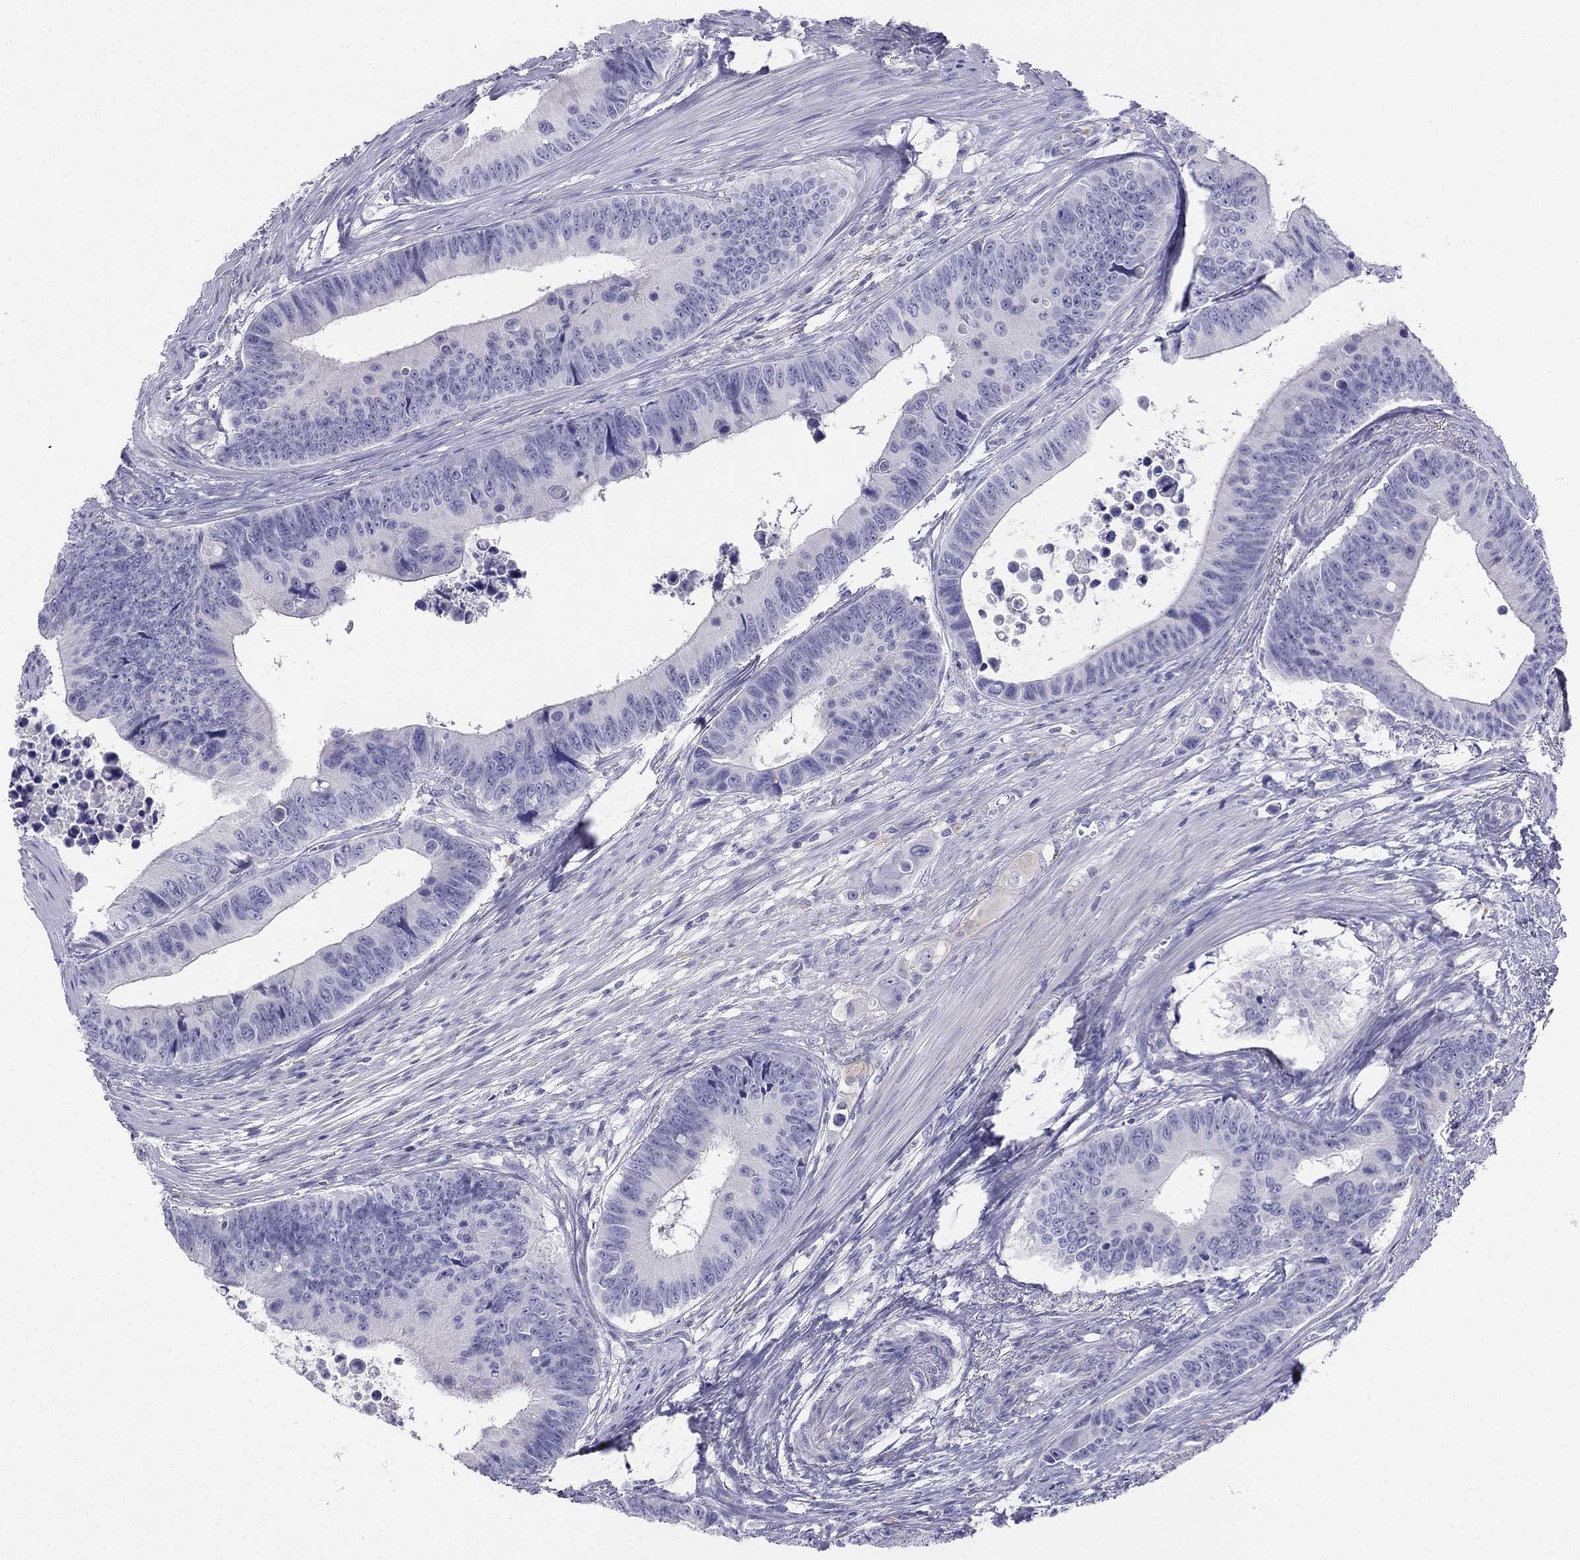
{"staining": {"intensity": "negative", "quantity": "none", "location": "none"}, "tissue": "colorectal cancer", "cell_type": "Tumor cells", "image_type": "cancer", "snomed": [{"axis": "morphology", "description": "Adenocarcinoma, NOS"}, {"axis": "topography", "description": "Colon"}], "caption": "Tumor cells are negative for protein expression in human colorectal adenocarcinoma.", "gene": "ALOXE3", "patient": {"sex": "female", "age": 87}}